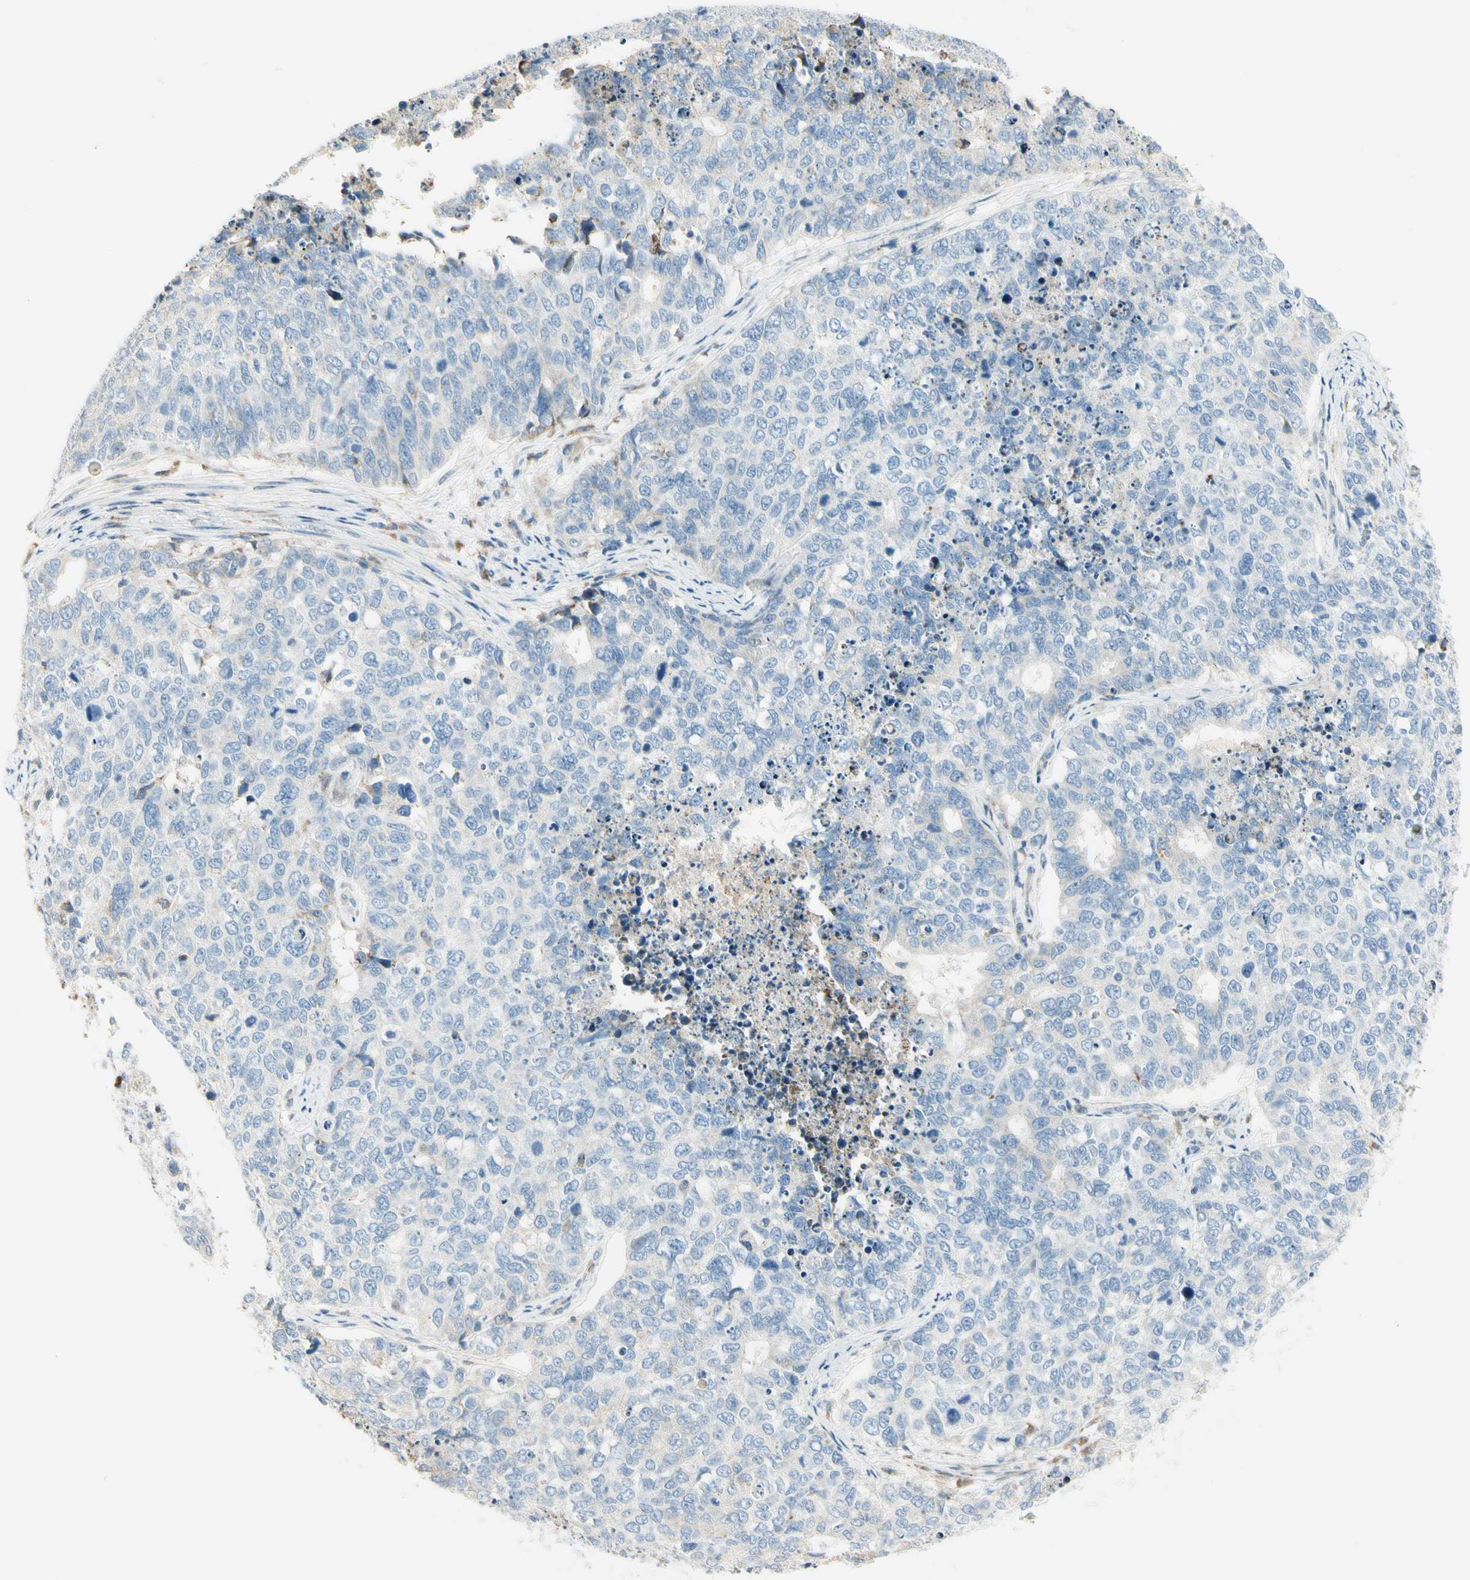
{"staining": {"intensity": "negative", "quantity": "none", "location": "none"}, "tissue": "cervical cancer", "cell_type": "Tumor cells", "image_type": "cancer", "snomed": [{"axis": "morphology", "description": "Squamous cell carcinoma, NOS"}, {"axis": "topography", "description": "Cervix"}], "caption": "A histopathology image of human cervical cancer (squamous cell carcinoma) is negative for staining in tumor cells.", "gene": "TNFSF11", "patient": {"sex": "female", "age": 63}}